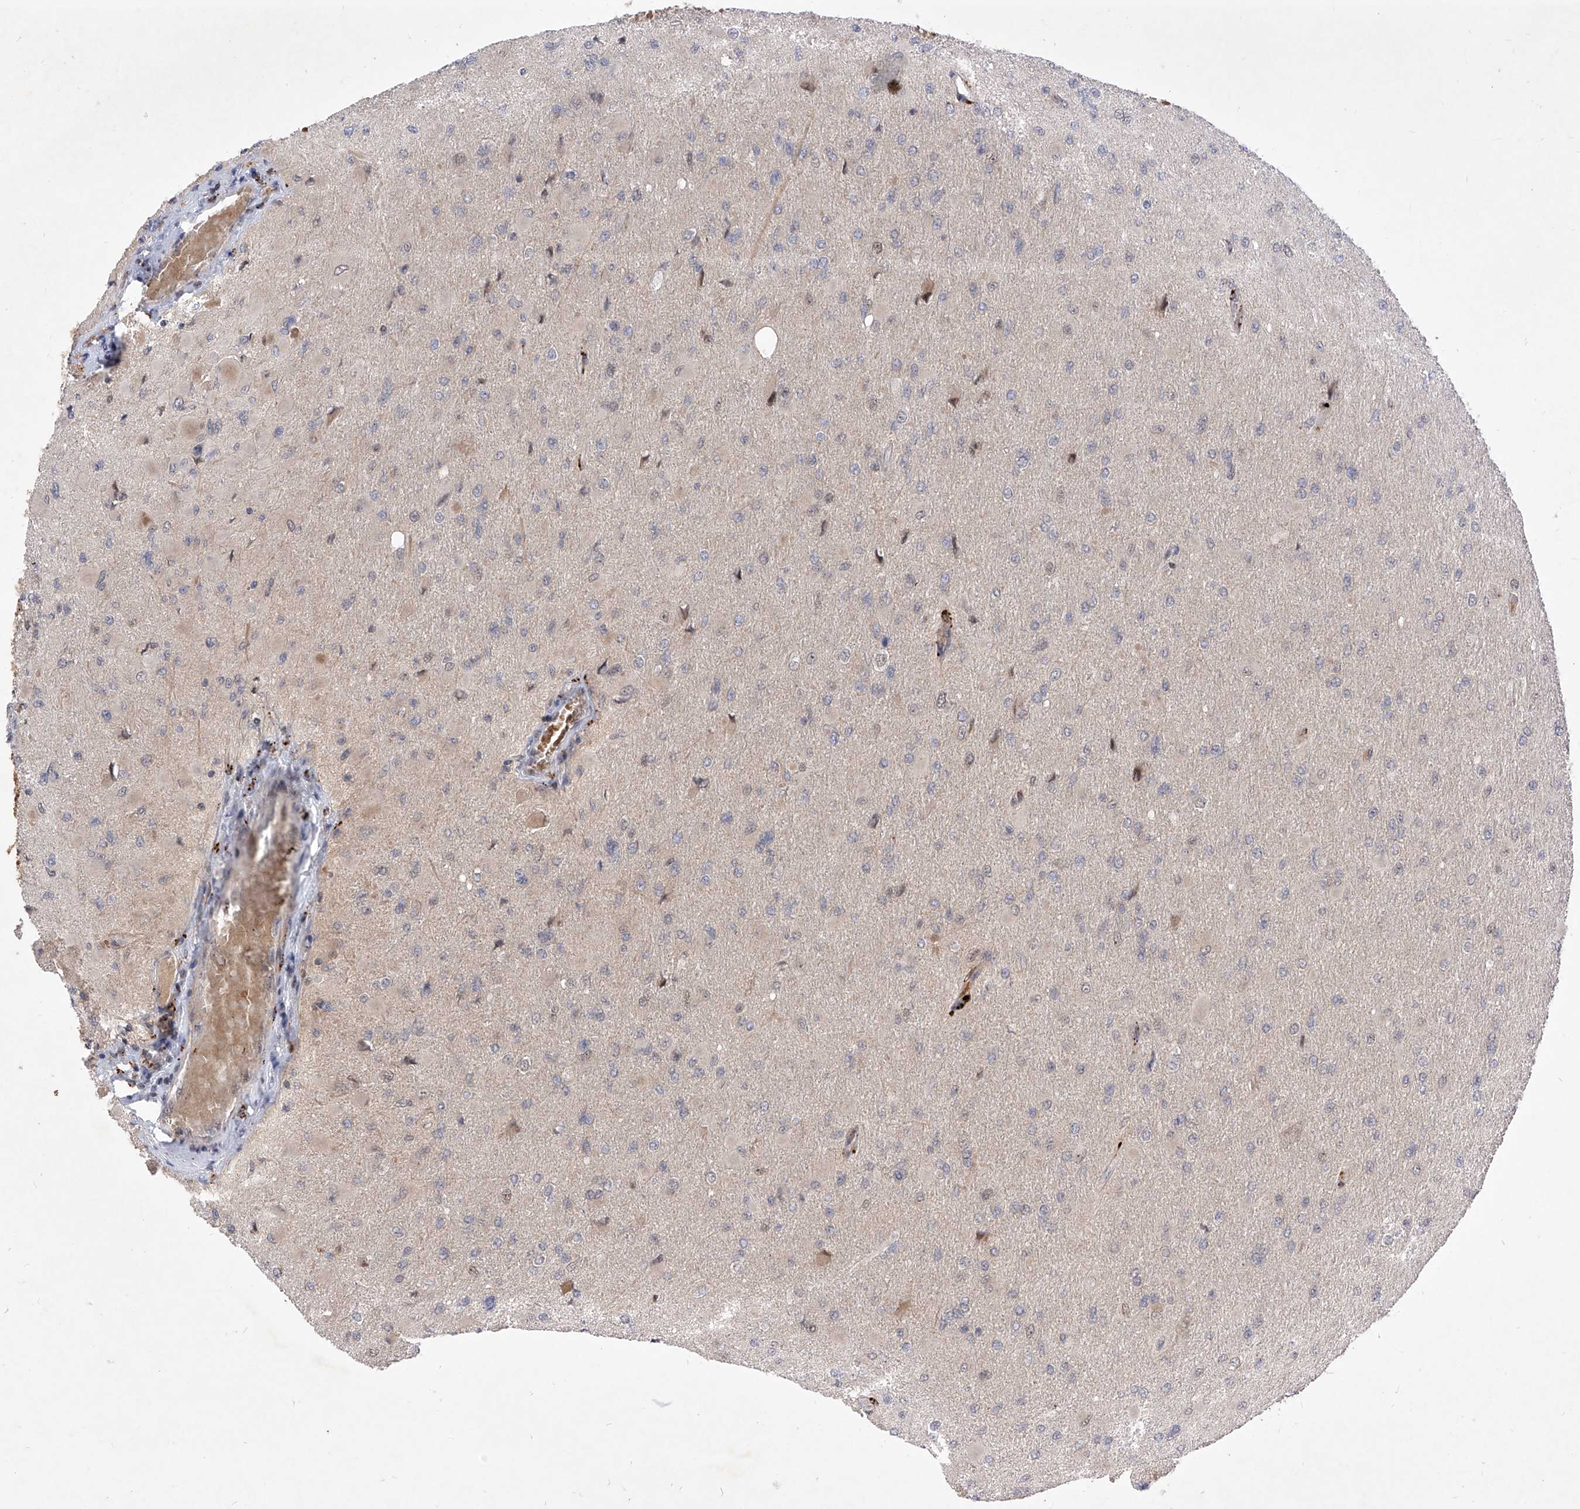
{"staining": {"intensity": "negative", "quantity": "none", "location": "none"}, "tissue": "glioma", "cell_type": "Tumor cells", "image_type": "cancer", "snomed": [{"axis": "morphology", "description": "Glioma, malignant, High grade"}, {"axis": "topography", "description": "Cerebral cortex"}], "caption": "Immunohistochemistry of glioma displays no positivity in tumor cells.", "gene": "LGR4", "patient": {"sex": "female", "age": 36}}